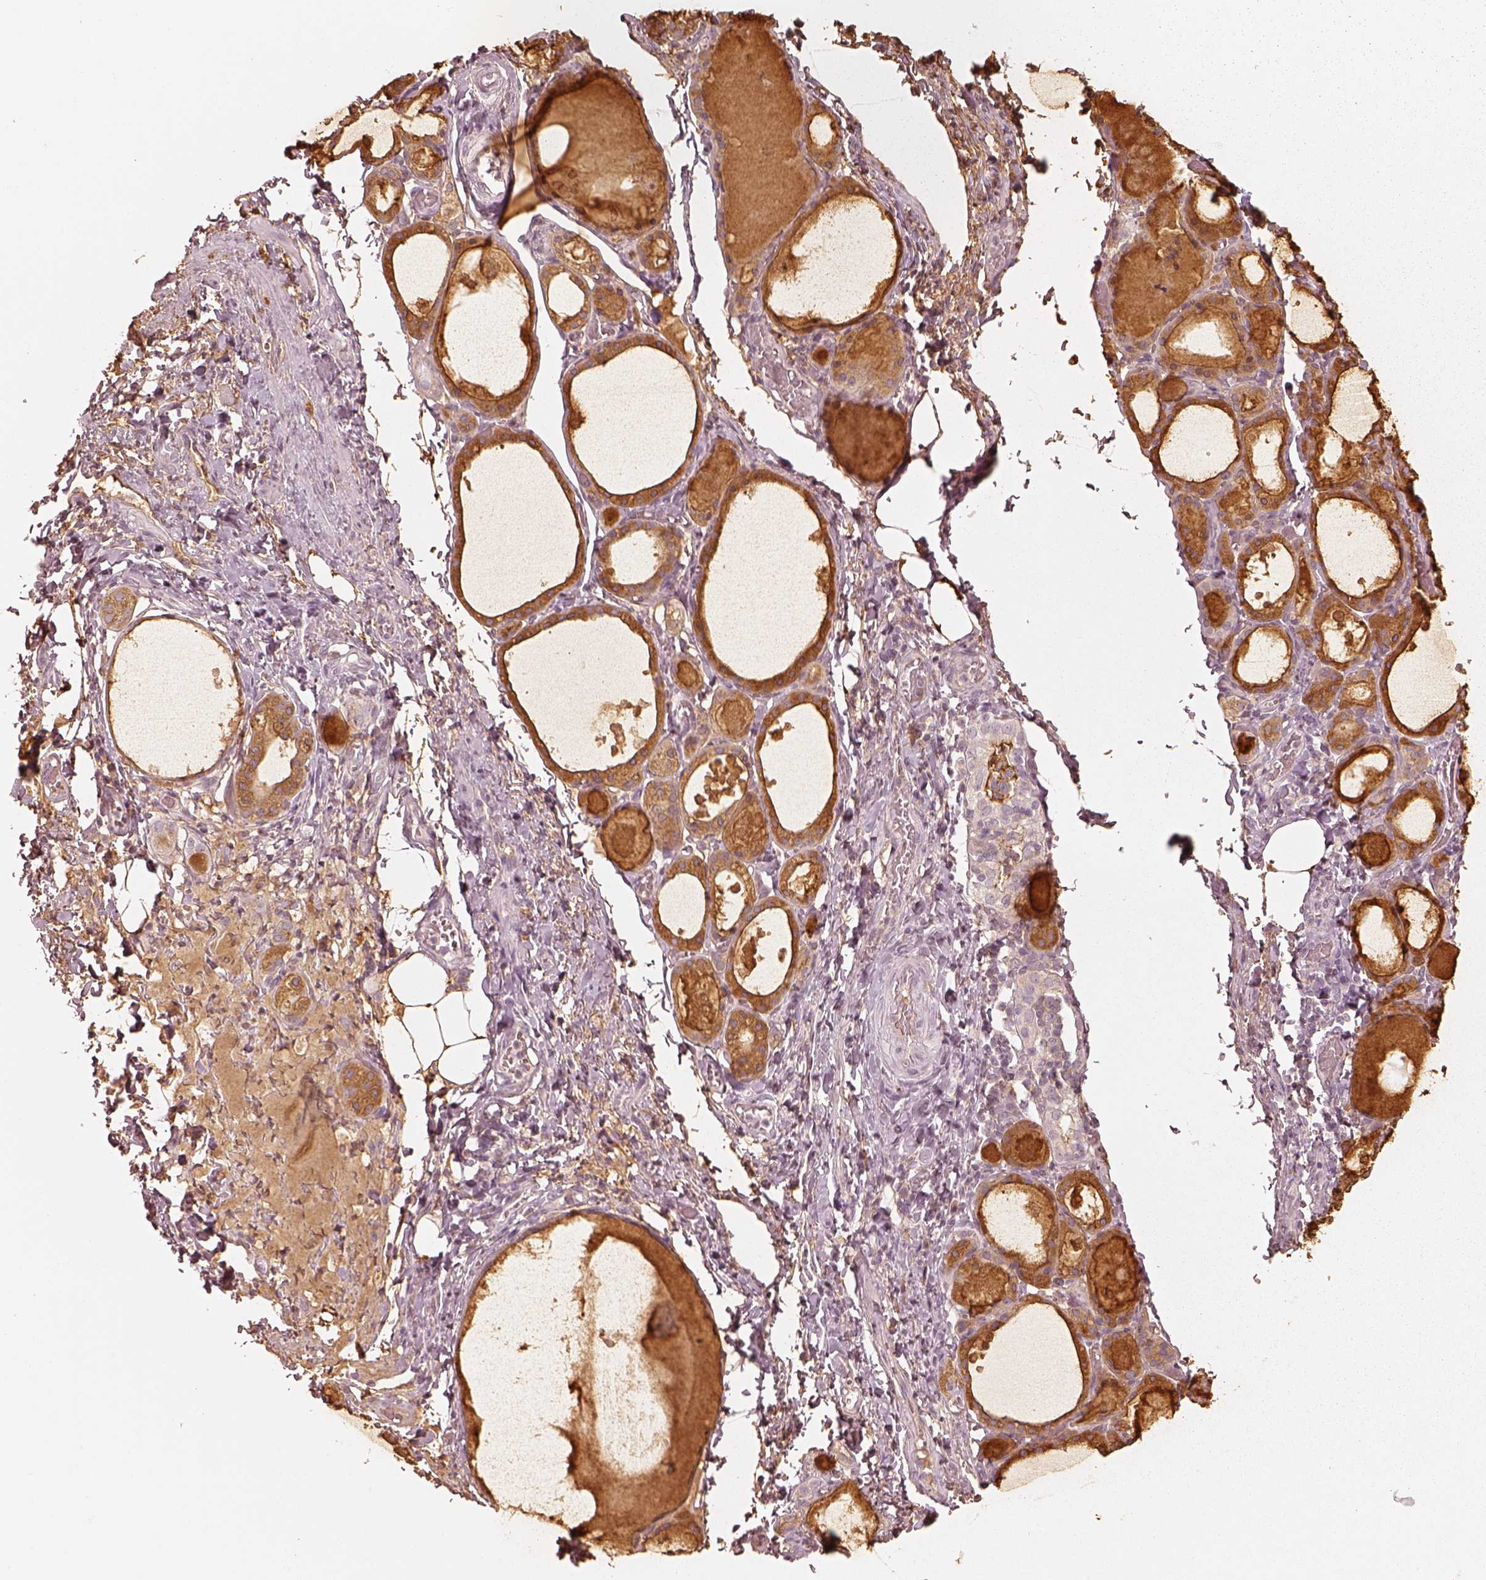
{"staining": {"intensity": "moderate", "quantity": "25%-75%", "location": "cytoplasmic/membranous"}, "tissue": "thyroid gland", "cell_type": "Glandular cells", "image_type": "normal", "snomed": [{"axis": "morphology", "description": "Normal tissue, NOS"}, {"axis": "topography", "description": "Thyroid gland"}], "caption": "IHC of unremarkable human thyroid gland shows medium levels of moderate cytoplasmic/membranous expression in about 25%-75% of glandular cells. (DAB IHC, brown staining for protein, blue staining for nuclei).", "gene": "ACACB", "patient": {"sex": "male", "age": 68}}